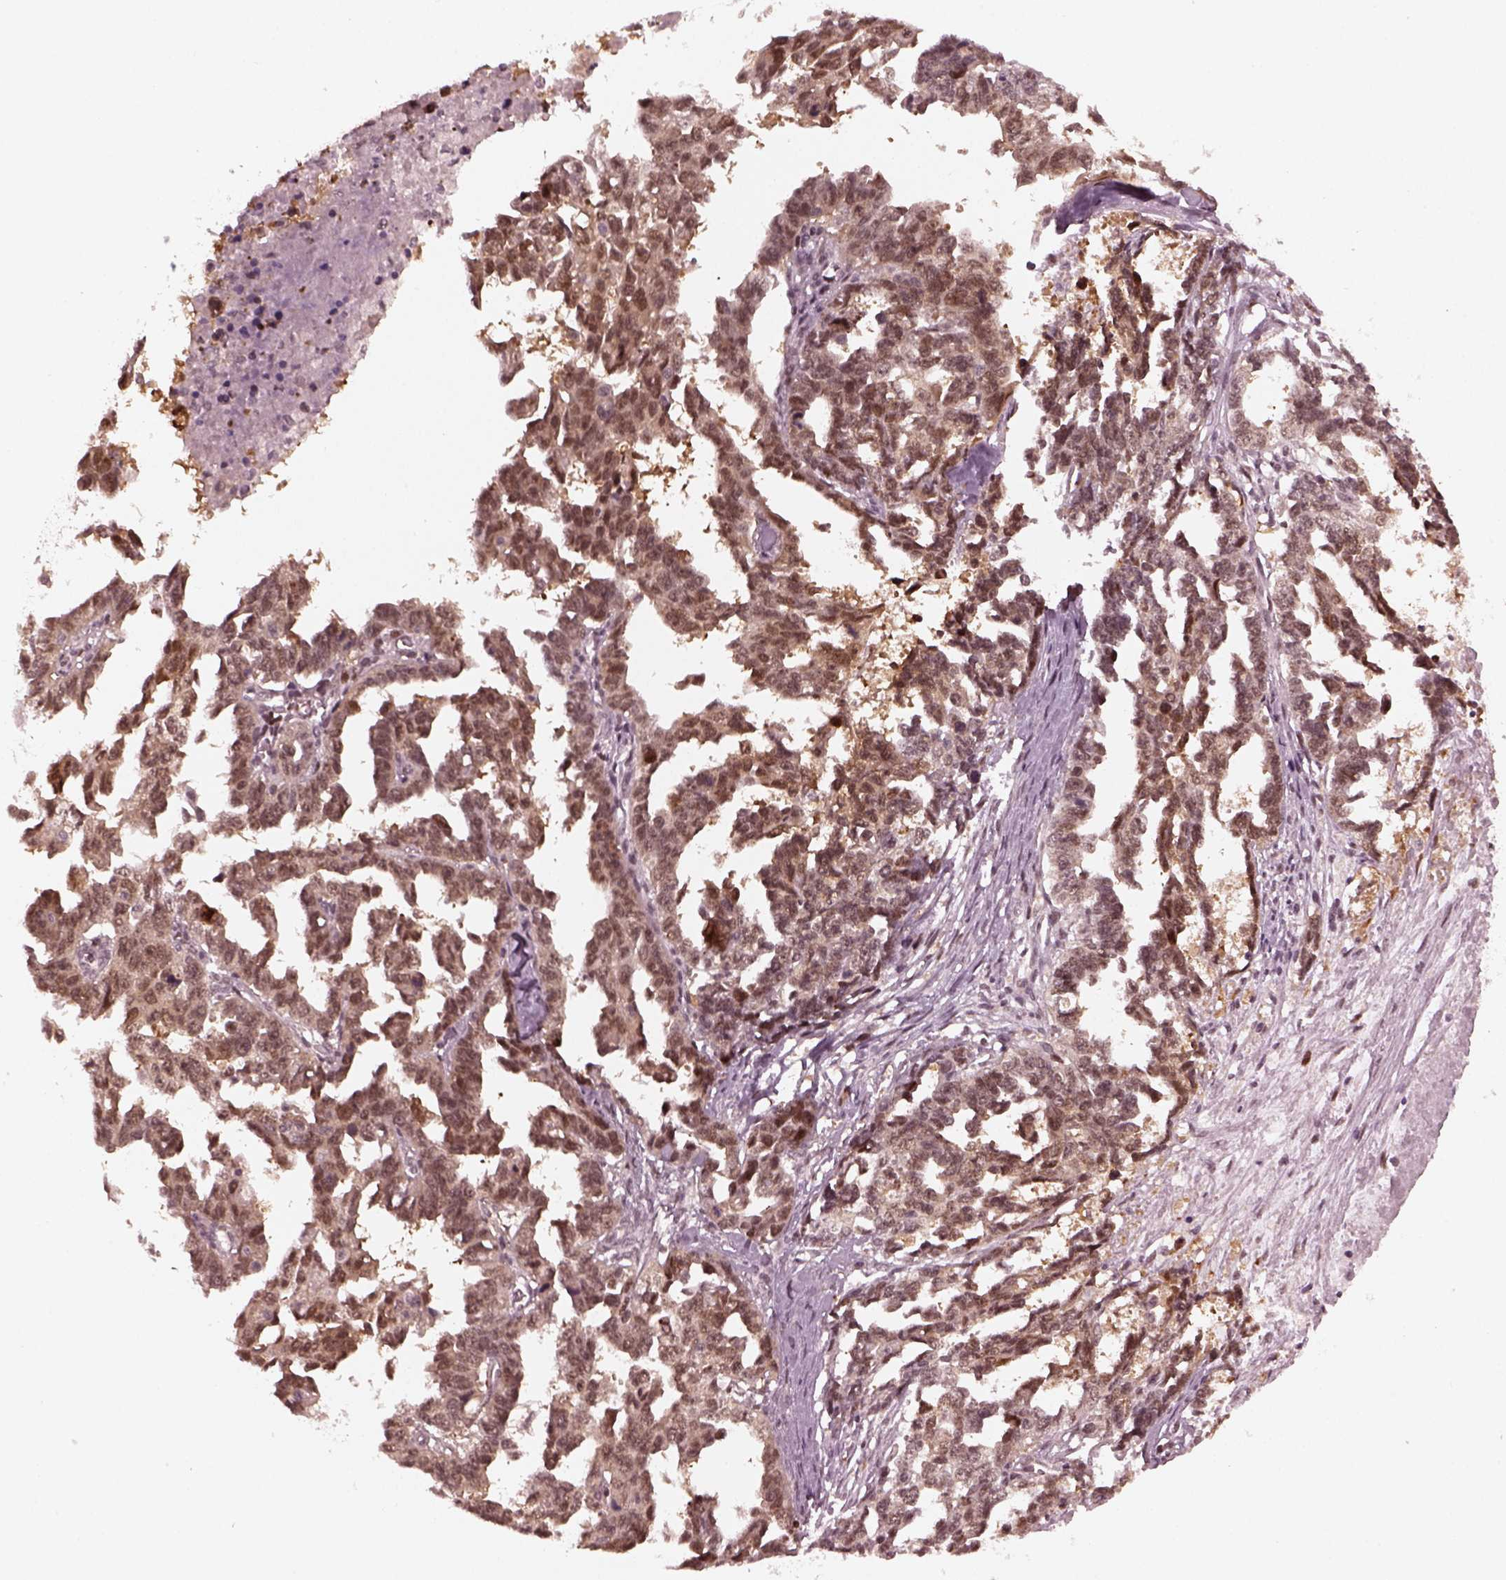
{"staining": {"intensity": "strong", "quantity": "25%-75%", "location": "nuclear"}, "tissue": "ovarian cancer", "cell_type": "Tumor cells", "image_type": "cancer", "snomed": [{"axis": "morphology", "description": "Cystadenocarcinoma, serous, NOS"}, {"axis": "topography", "description": "Ovary"}], "caption": "The immunohistochemical stain labels strong nuclear staining in tumor cells of ovarian cancer (serous cystadenocarcinoma) tissue.", "gene": "TRIB3", "patient": {"sex": "female", "age": 69}}